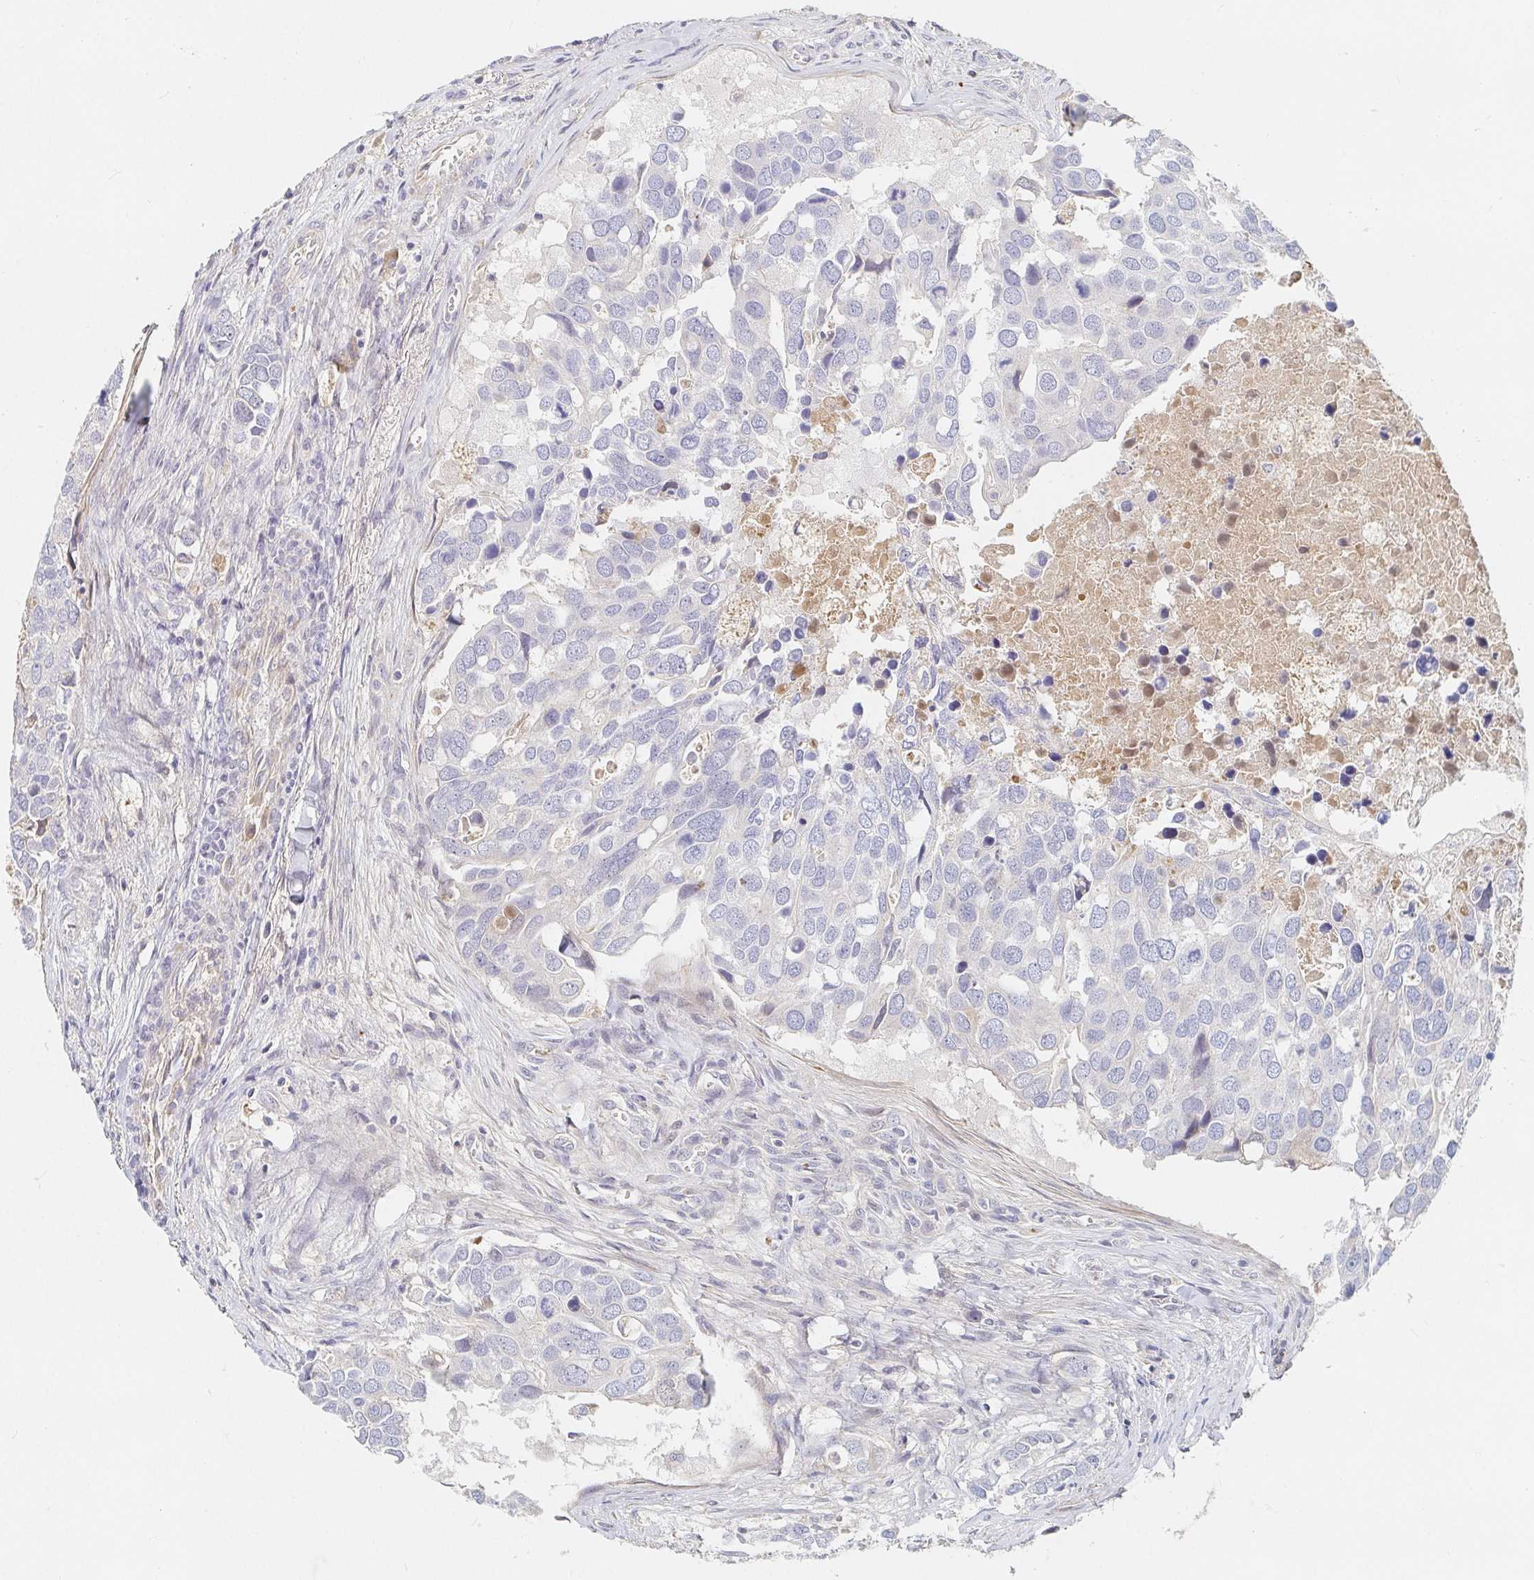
{"staining": {"intensity": "negative", "quantity": "none", "location": "none"}, "tissue": "breast cancer", "cell_type": "Tumor cells", "image_type": "cancer", "snomed": [{"axis": "morphology", "description": "Duct carcinoma"}, {"axis": "topography", "description": "Breast"}], "caption": "This is an IHC photomicrograph of human breast cancer (invasive ductal carcinoma). There is no expression in tumor cells.", "gene": "NME9", "patient": {"sex": "female", "age": 83}}